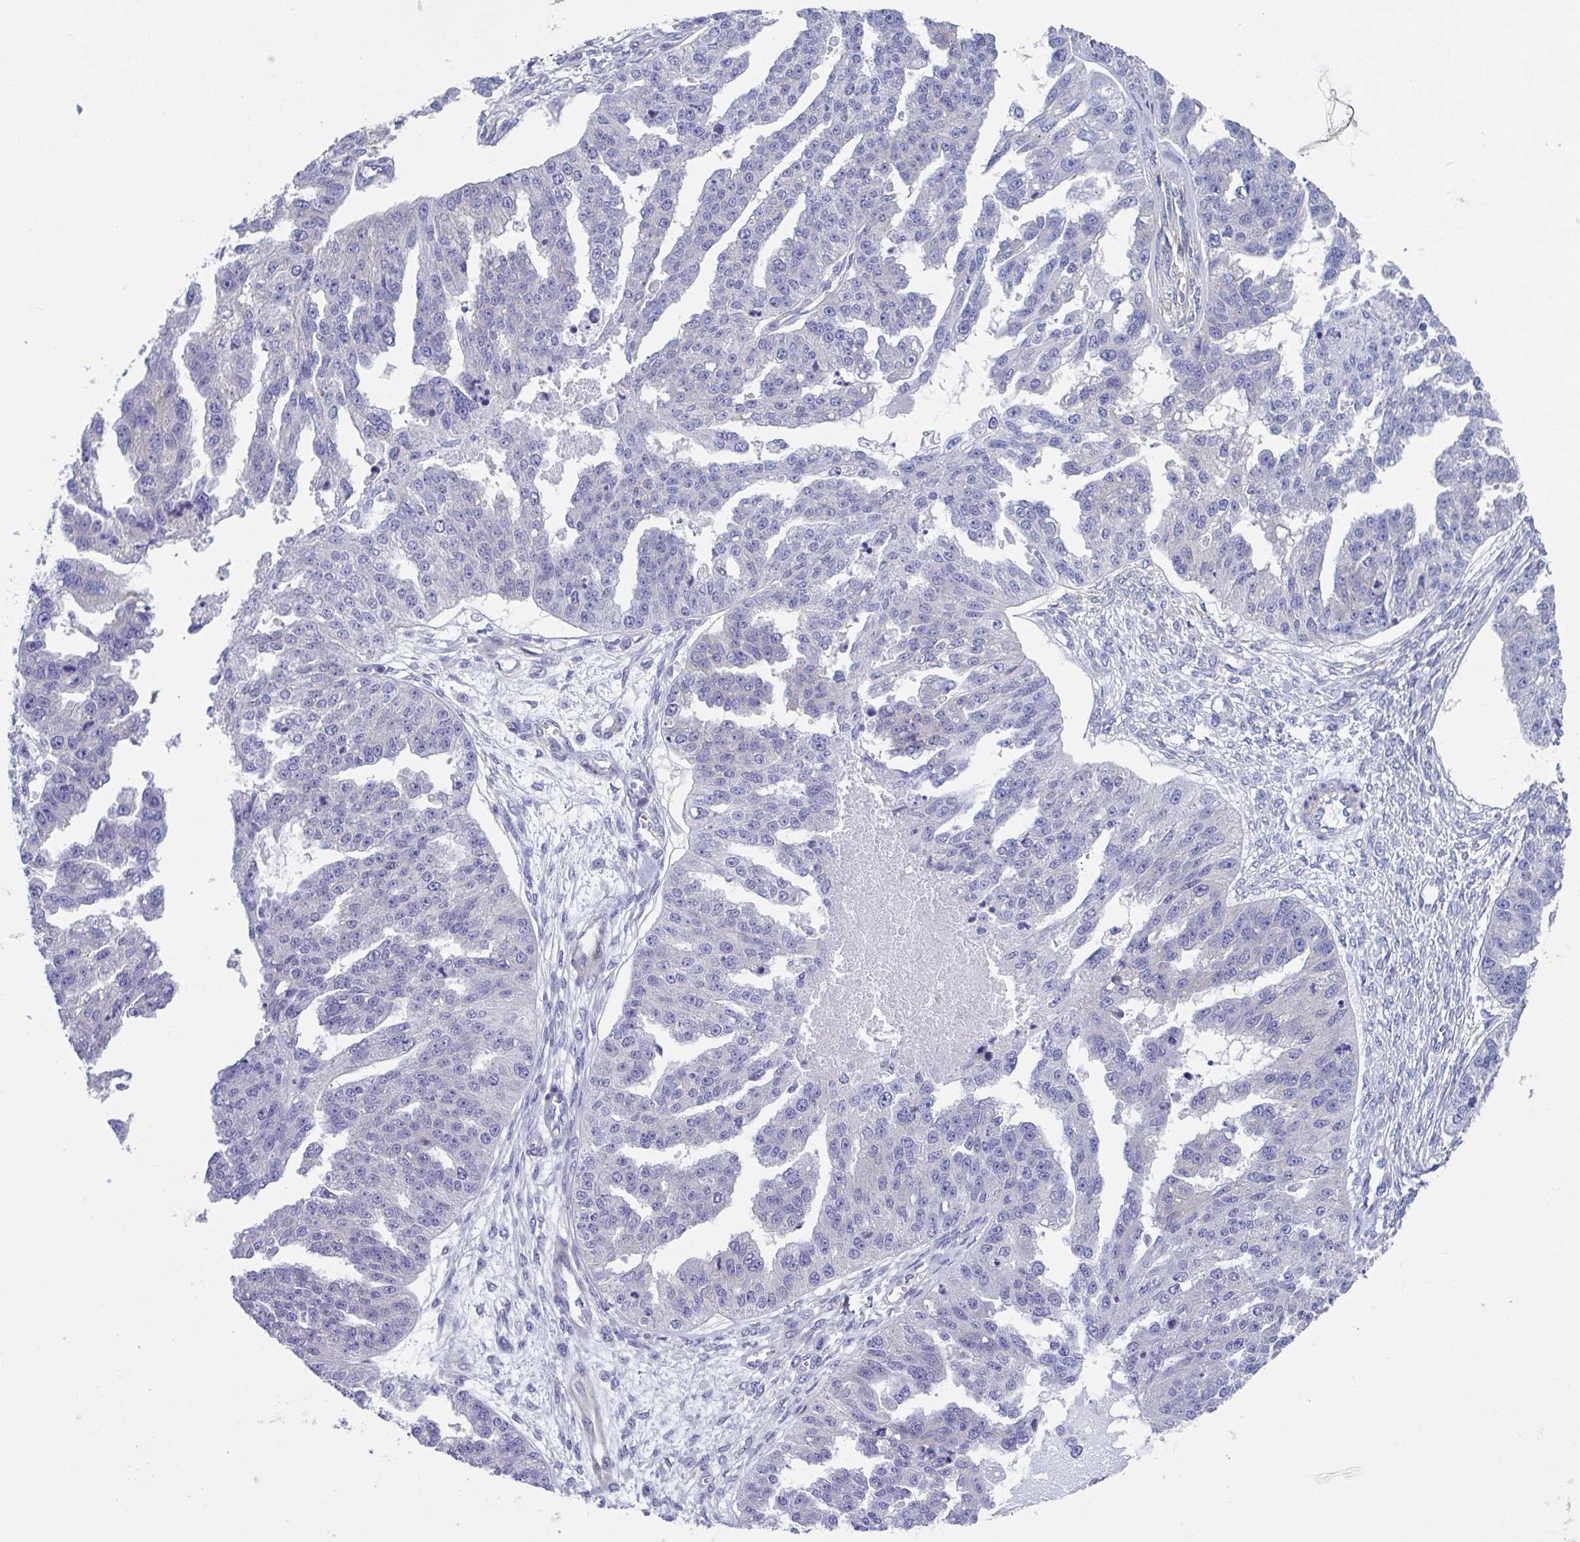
{"staining": {"intensity": "negative", "quantity": "none", "location": "none"}, "tissue": "ovarian cancer", "cell_type": "Tumor cells", "image_type": "cancer", "snomed": [{"axis": "morphology", "description": "Cystadenocarcinoma, serous, NOS"}, {"axis": "topography", "description": "Ovary"}], "caption": "Human ovarian cancer (serous cystadenocarcinoma) stained for a protein using immunohistochemistry (IHC) displays no staining in tumor cells.", "gene": "LPIN3", "patient": {"sex": "female", "age": 58}}